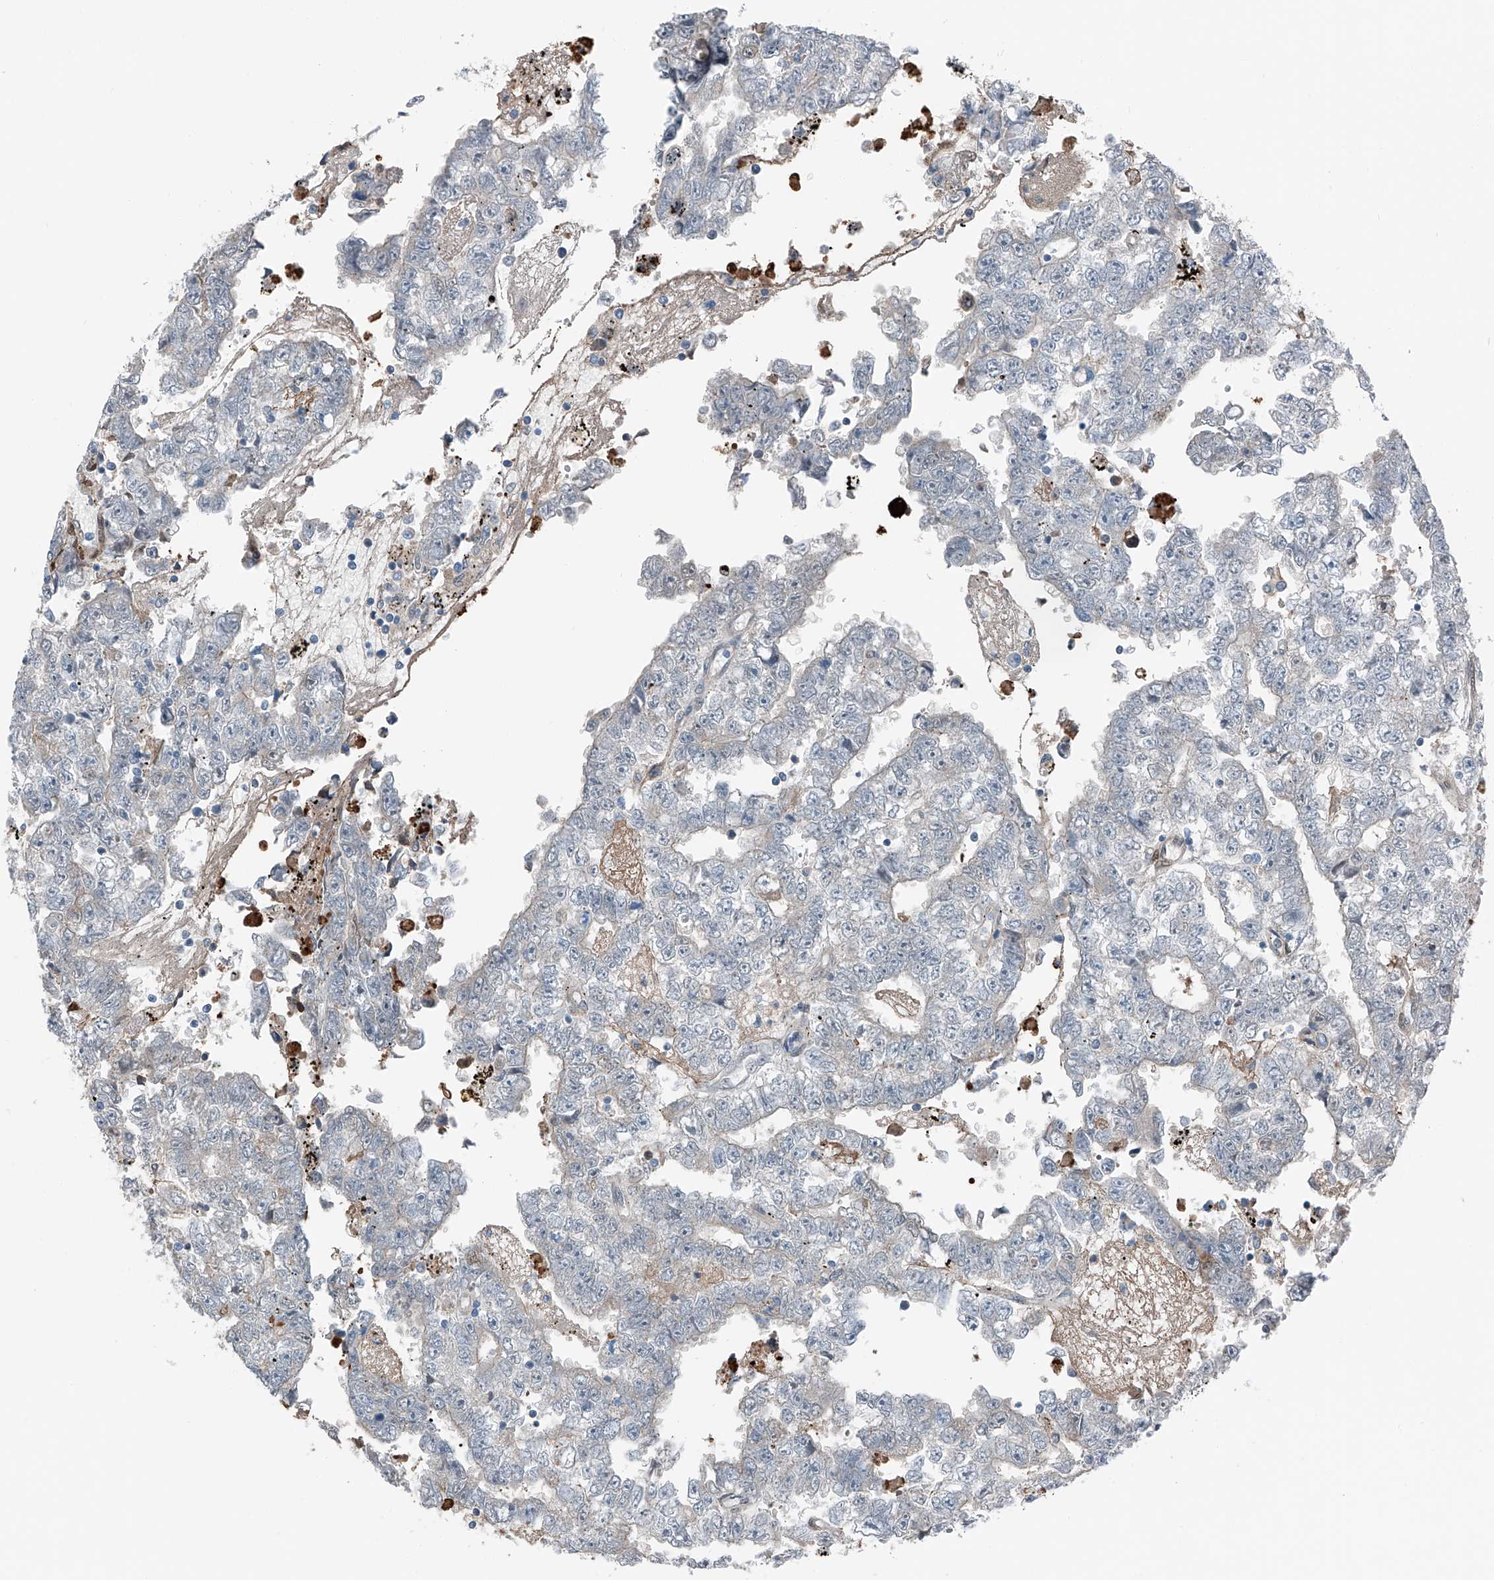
{"staining": {"intensity": "negative", "quantity": "none", "location": "none"}, "tissue": "testis cancer", "cell_type": "Tumor cells", "image_type": "cancer", "snomed": [{"axis": "morphology", "description": "Carcinoma, Embryonal, NOS"}, {"axis": "topography", "description": "Testis"}], "caption": "DAB (3,3'-diaminobenzidine) immunohistochemical staining of human testis cancer displays no significant staining in tumor cells. Brightfield microscopy of IHC stained with DAB (brown) and hematoxylin (blue), captured at high magnification.", "gene": "HSPA6", "patient": {"sex": "male", "age": 25}}